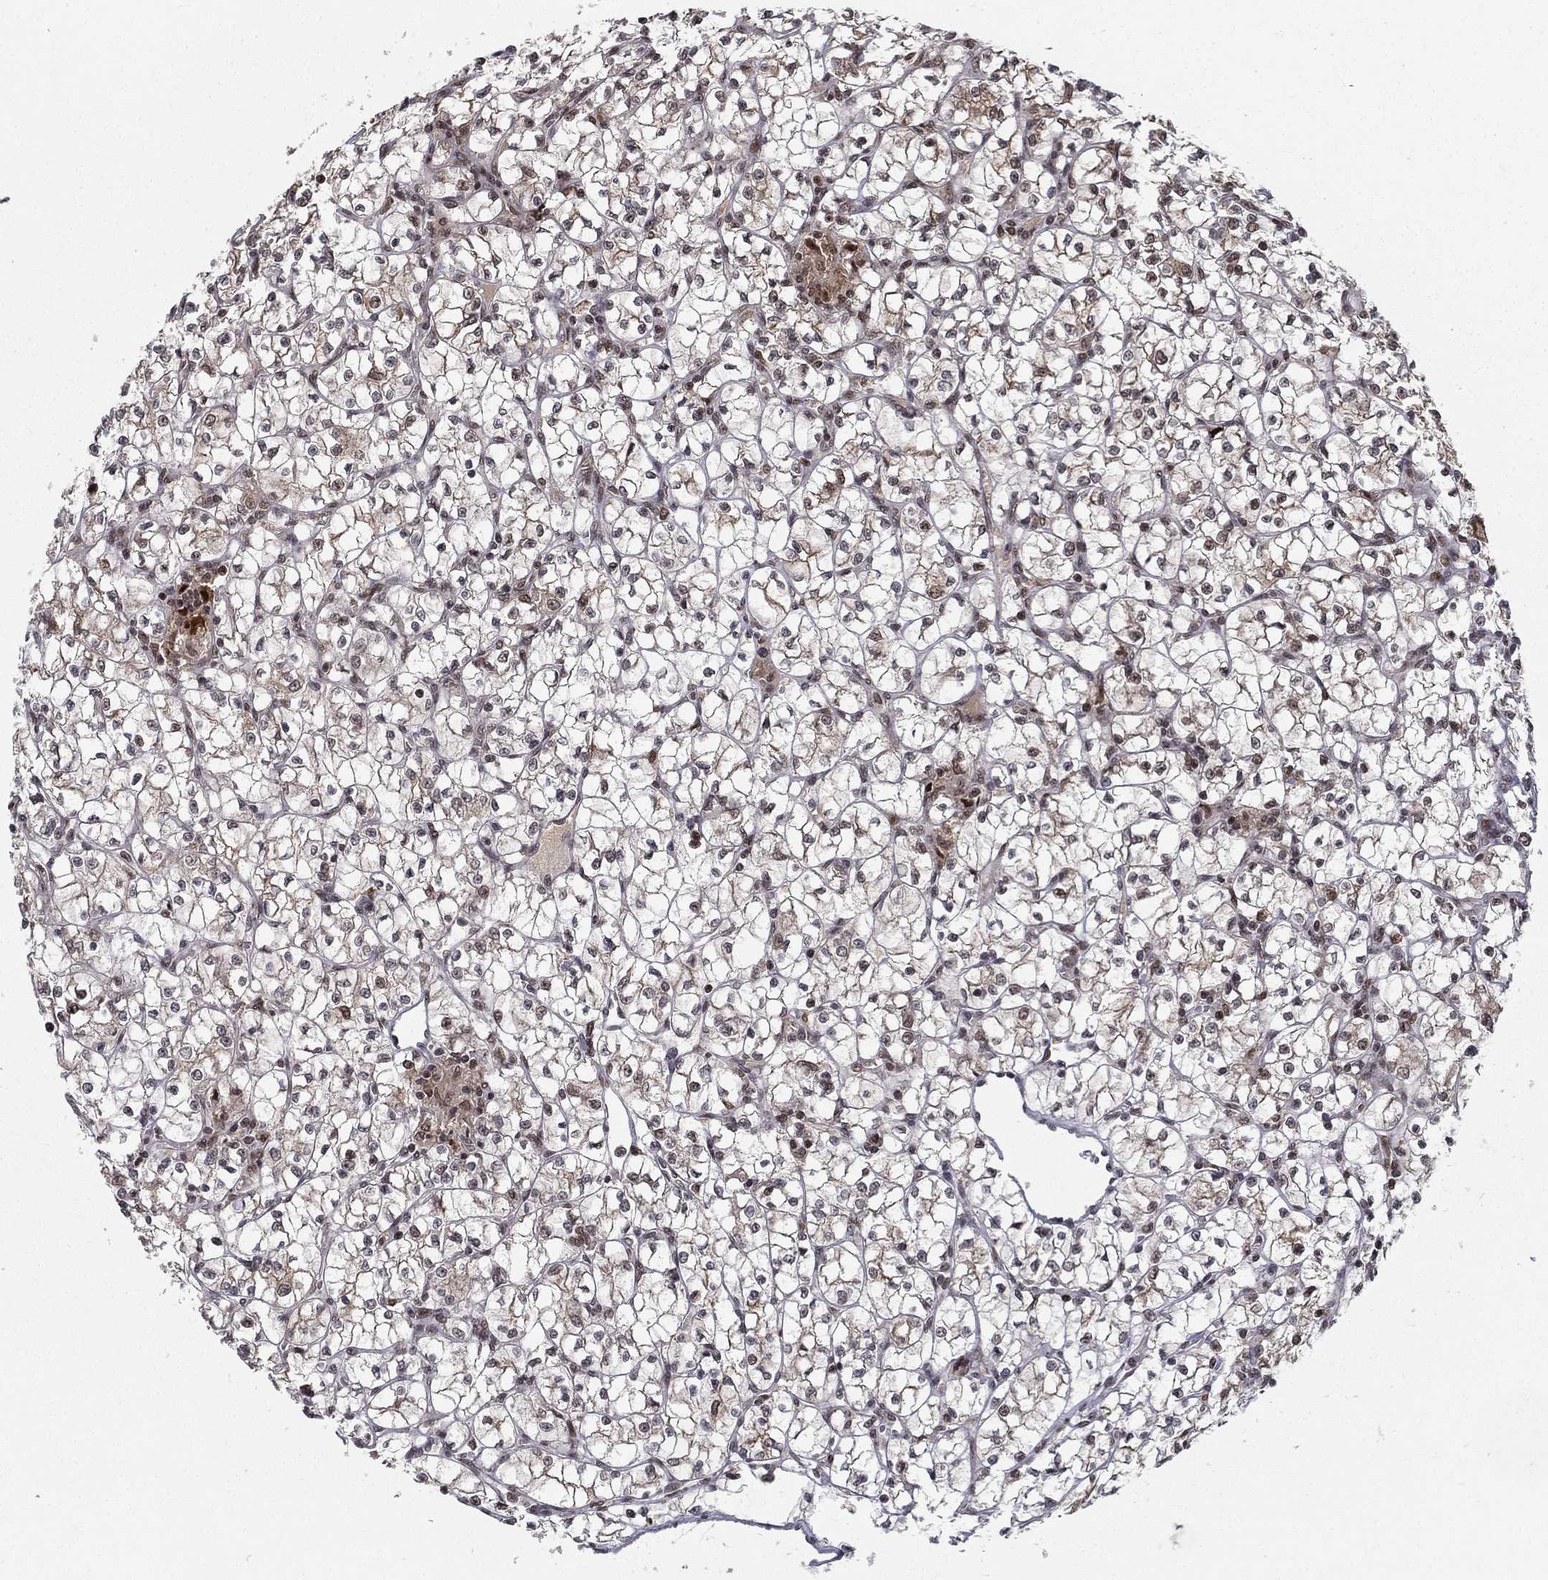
{"staining": {"intensity": "weak", "quantity": "25%-75%", "location": "cytoplasmic/membranous"}, "tissue": "renal cancer", "cell_type": "Tumor cells", "image_type": "cancer", "snomed": [{"axis": "morphology", "description": "Adenocarcinoma, NOS"}, {"axis": "topography", "description": "Kidney"}], "caption": "Immunohistochemistry (IHC) (DAB (3,3'-diaminobenzidine)) staining of renal cancer shows weak cytoplasmic/membranous protein positivity in approximately 25%-75% of tumor cells. (brown staining indicates protein expression, while blue staining denotes nuclei).", "gene": "CDCA7L", "patient": {"sex": "female", "age": 64}}